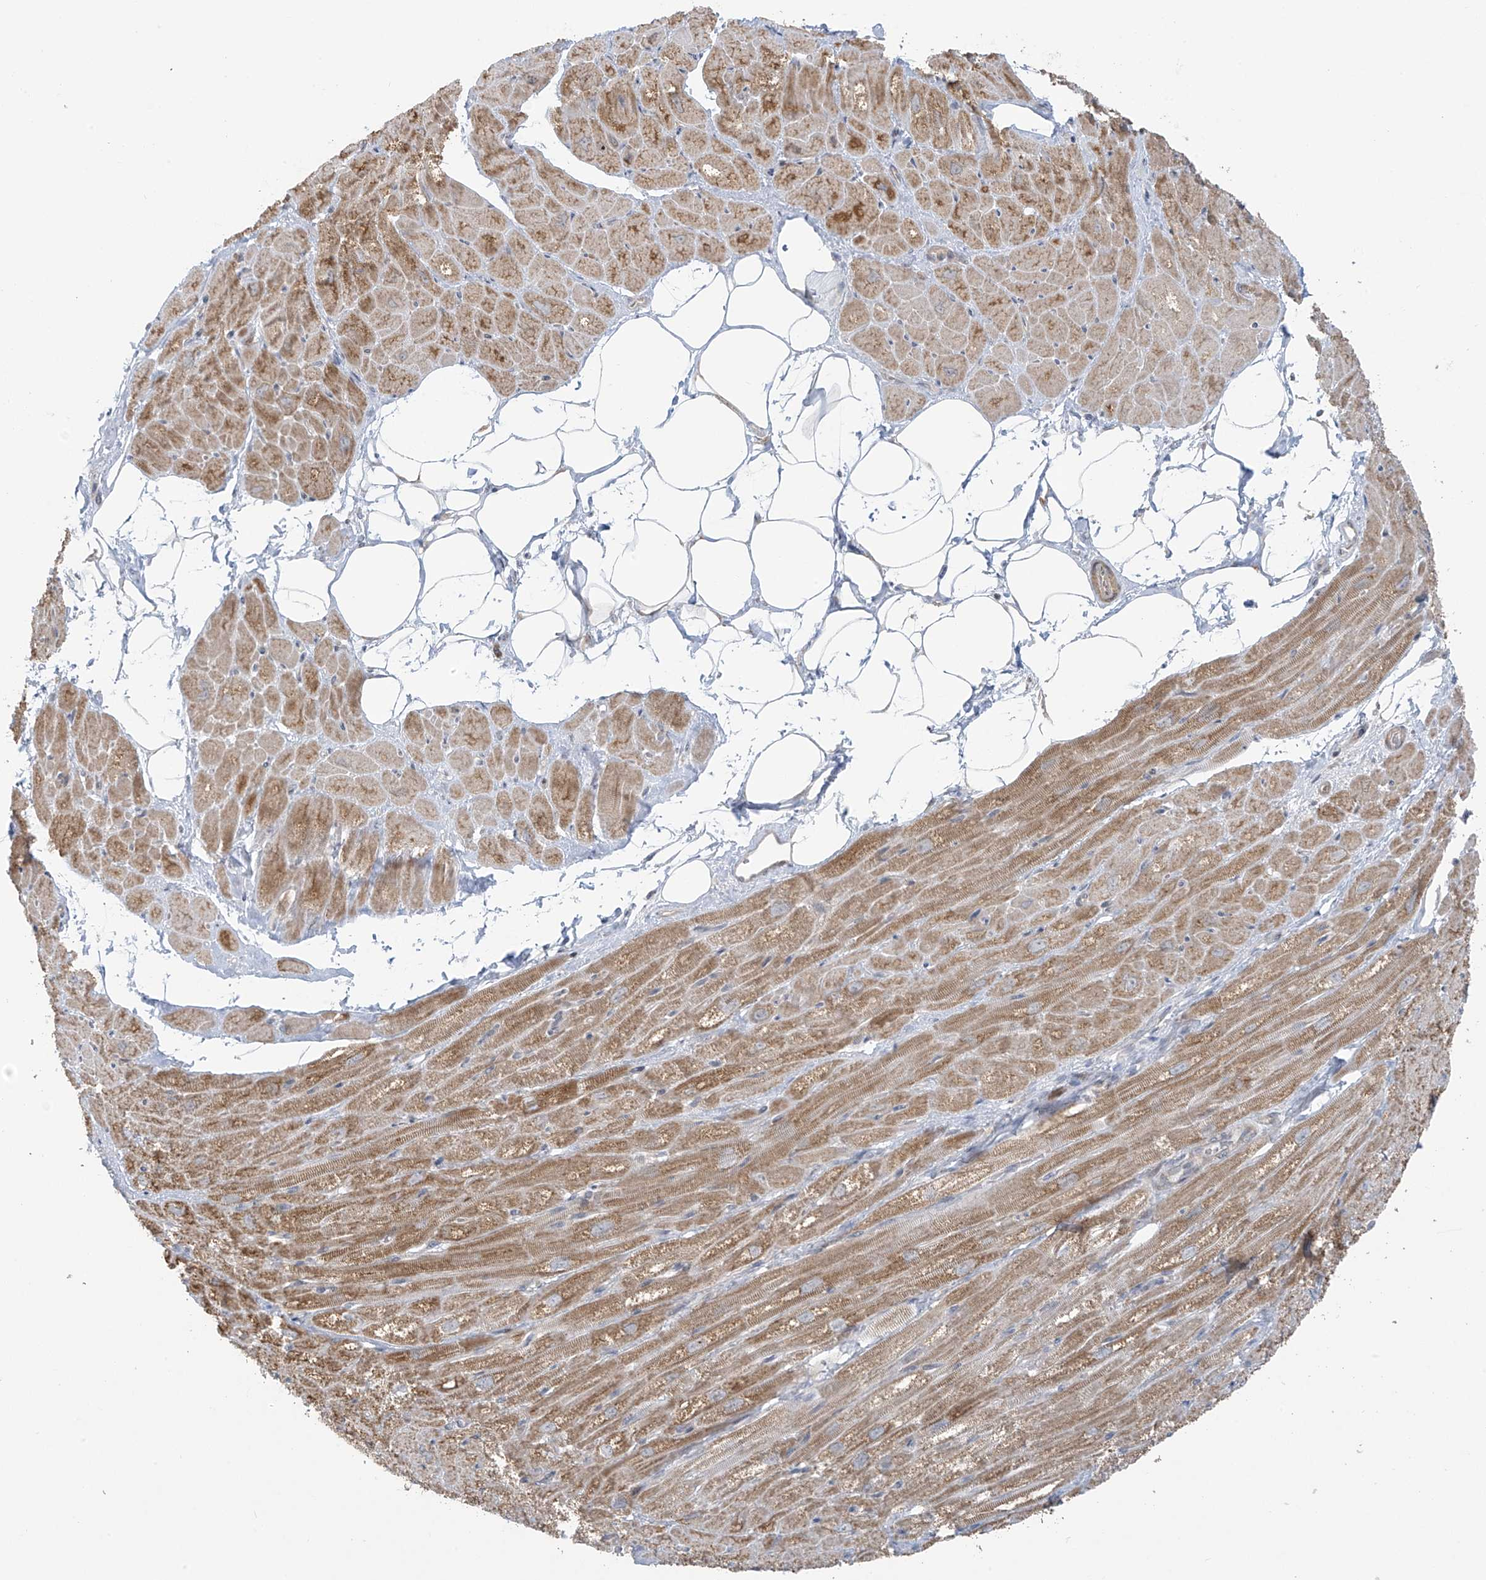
{"staining": {"intensity": "weak", "quantity": "<25%", "location": "cytoplasmic/membranous"}, "tissue": "heart muscle", "cell_type": "Cardiomyocytes", "image_type": "normal", "snomed": [{"axis": "morphology", "description": "Normal tissue, NOS"}, {"axis": "topography", "description": "Heart"}], "caption": "Immunohistochemical staining of normal human heart muscle shows no significant expression in cardiomyocytes.", "gene": "HDDC2", "patient": {"sex": "male", "age": 50}}